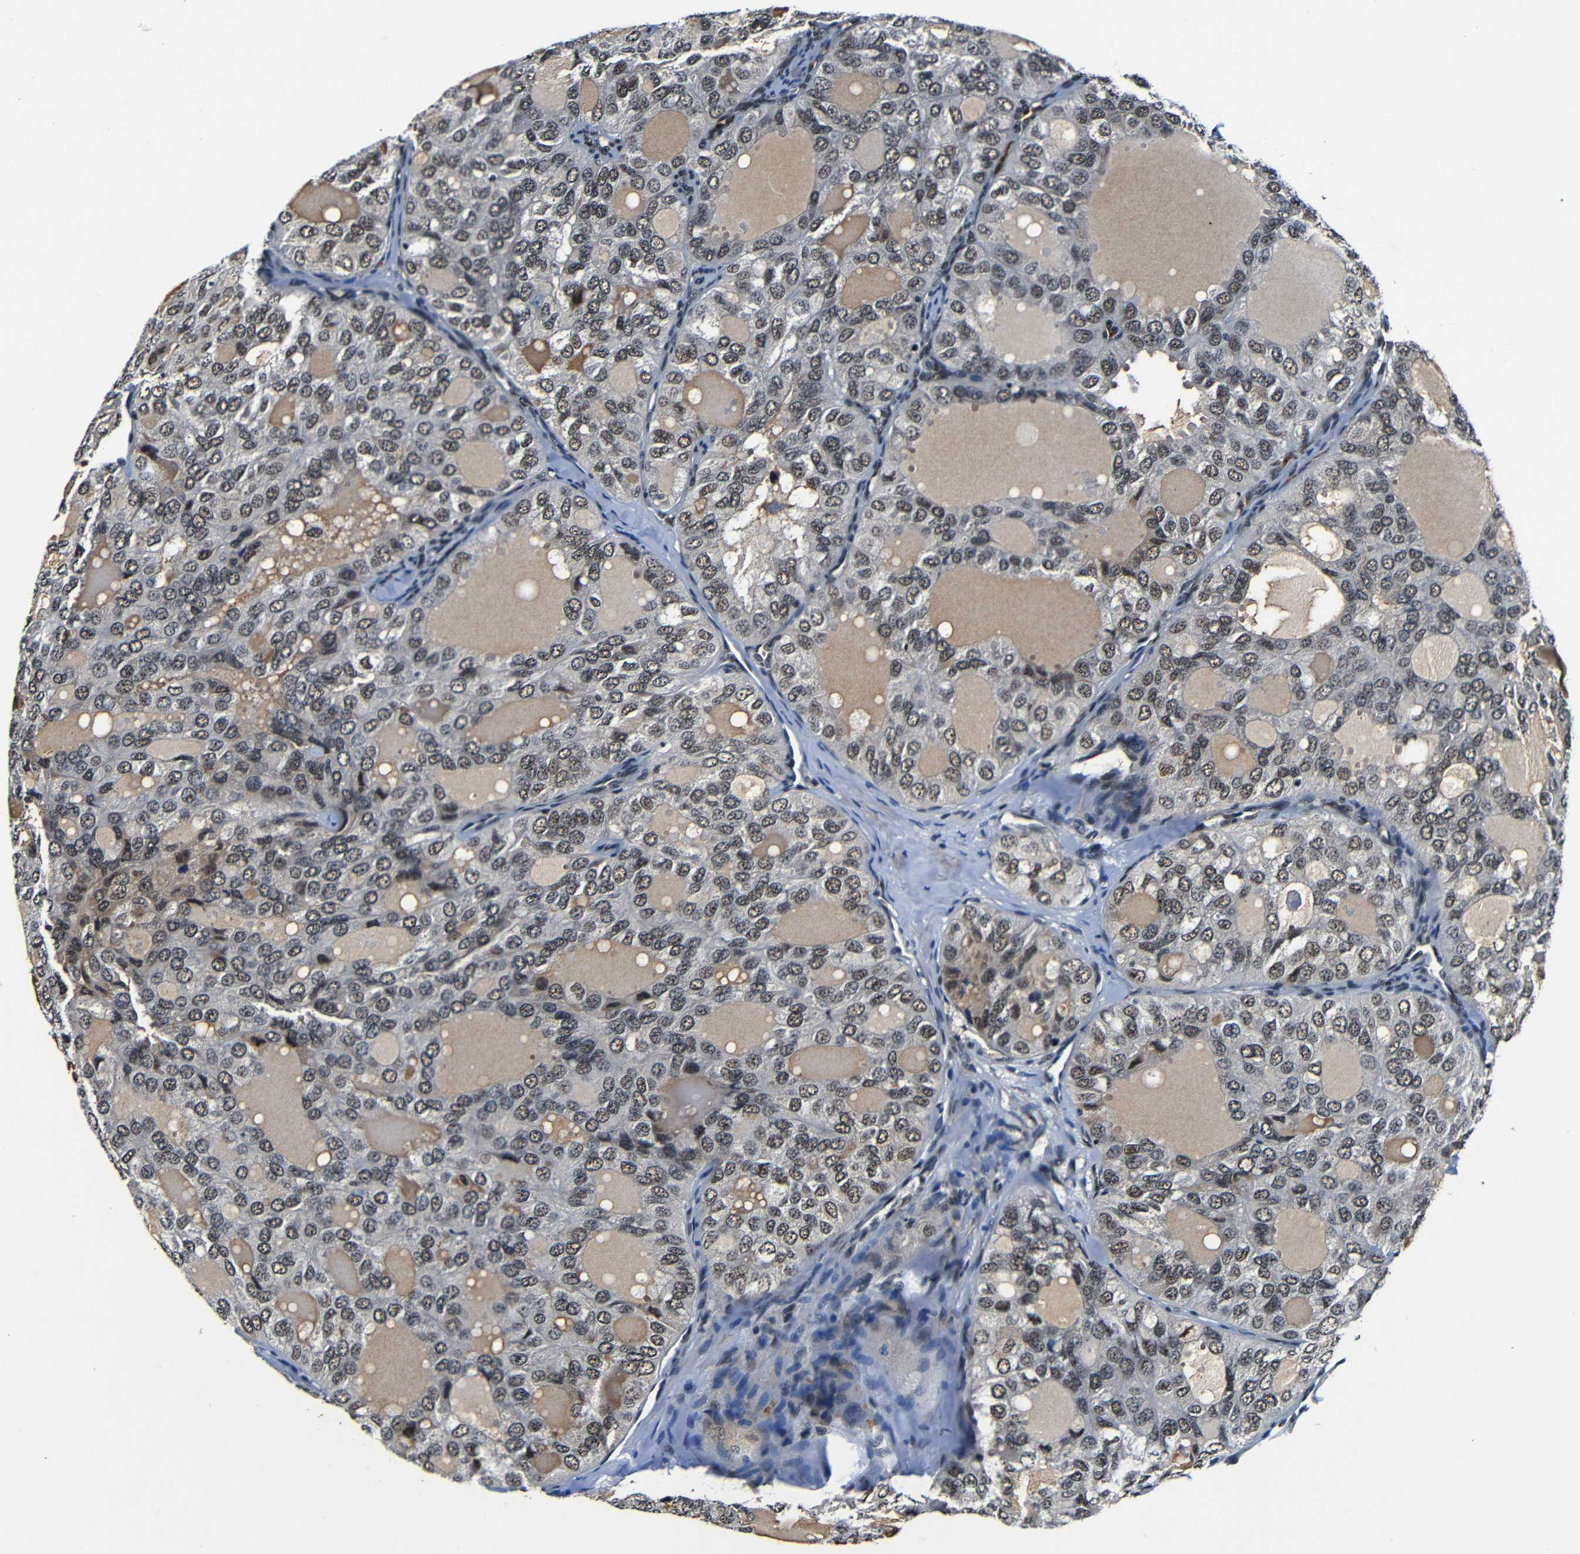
{"staining": {"intensity": "moderate", "quantity": ">75%", "location": "nuclear"}, "tissue": "thyroid cancer", "cell_type": "Tumor cells", "image_type": "cancer", "snomed": [{"axis": "morphology", "description": "Follicular adenoma carcinoma, NOS"}, {"axis": "topography", "description": "Thyroid gland"}], "caption": "This is an image of IHC staining of thyroid cancer, which shows moderate expression in the nuclear of tumor cells.", "gene": "FOXD4", "patient": {"sex": "male", "age": 75}}